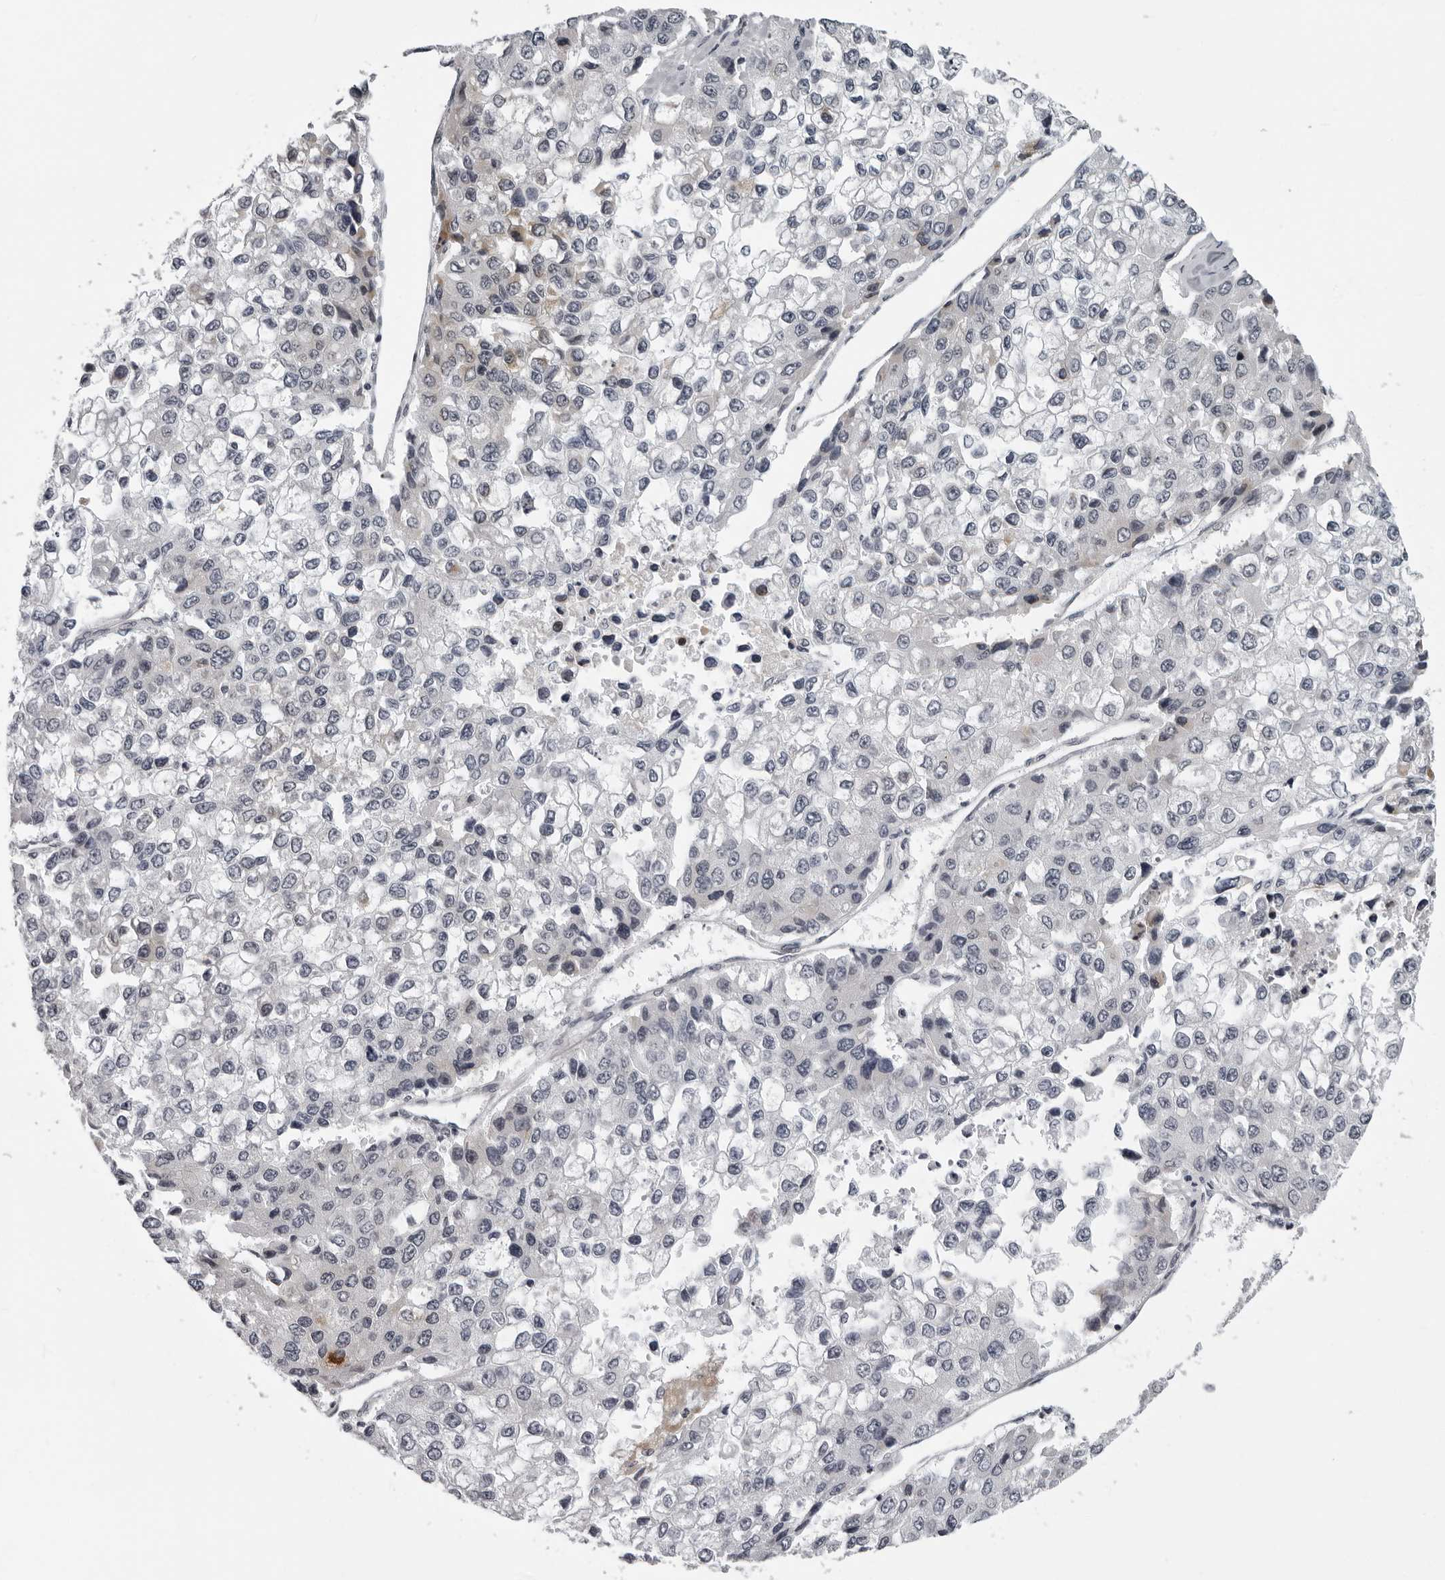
{"staining": {"intensity": "weak", "quantity": "<25%", "location": "cytoplasmic/membranous"}, "tissue": "liver cancer", "cell_type": "Tumor cells", "image_type": "cancer", "snomed": [{"axis": "morphology", "description": "Carcinoma, Hepatocellular, NOS"}, {"axis": "topography", "description": "Liver"}], "caption": "DAB (3,3'-diaminobenzidine) immunohistochemical staining of human liver cancer (hepatocellular carcinoma) shows no significant positivity in tumor cells.", "gene": "RTCA", "patient": {"sex": "female", "age": 66}}